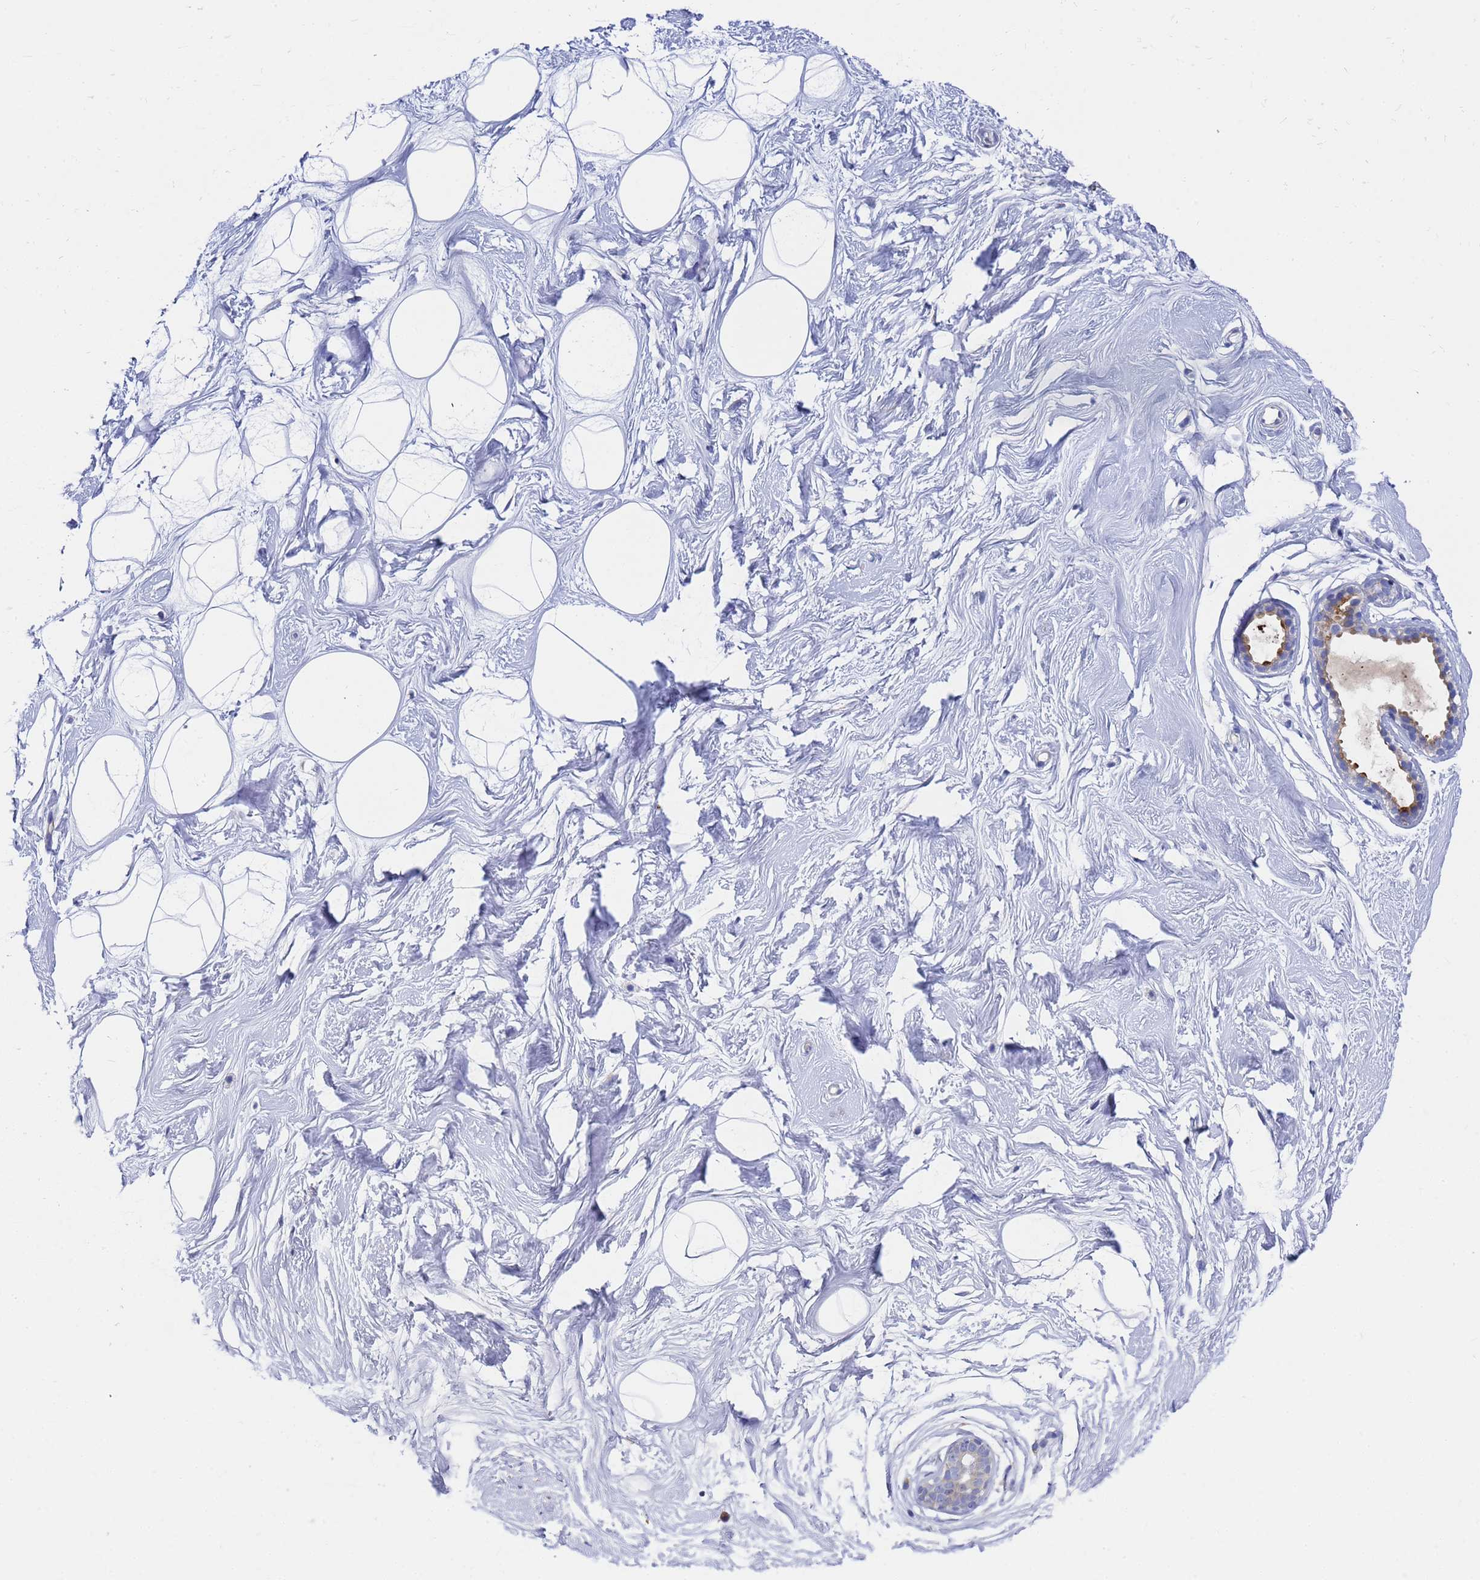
{"staining": {"intensity": "negative", "quantity": "none", "location": "none"}, "tissue": "breast", "cell_type": "Adipocytes", "image_type": "normal", "snomed": [{"axis": "morphology", "description": "Normal tissue, NOS"}, {"axis": "morphology", "description": "Adenoma, NOS"}, {"axis": "topography", "description": "Breast"}], "caption": "Breast was stained to show a protein in brown. There is no significant staining in adipocytes.", "gene": "TM4SF4", "patient": {"sex": "female", "age": 23}}